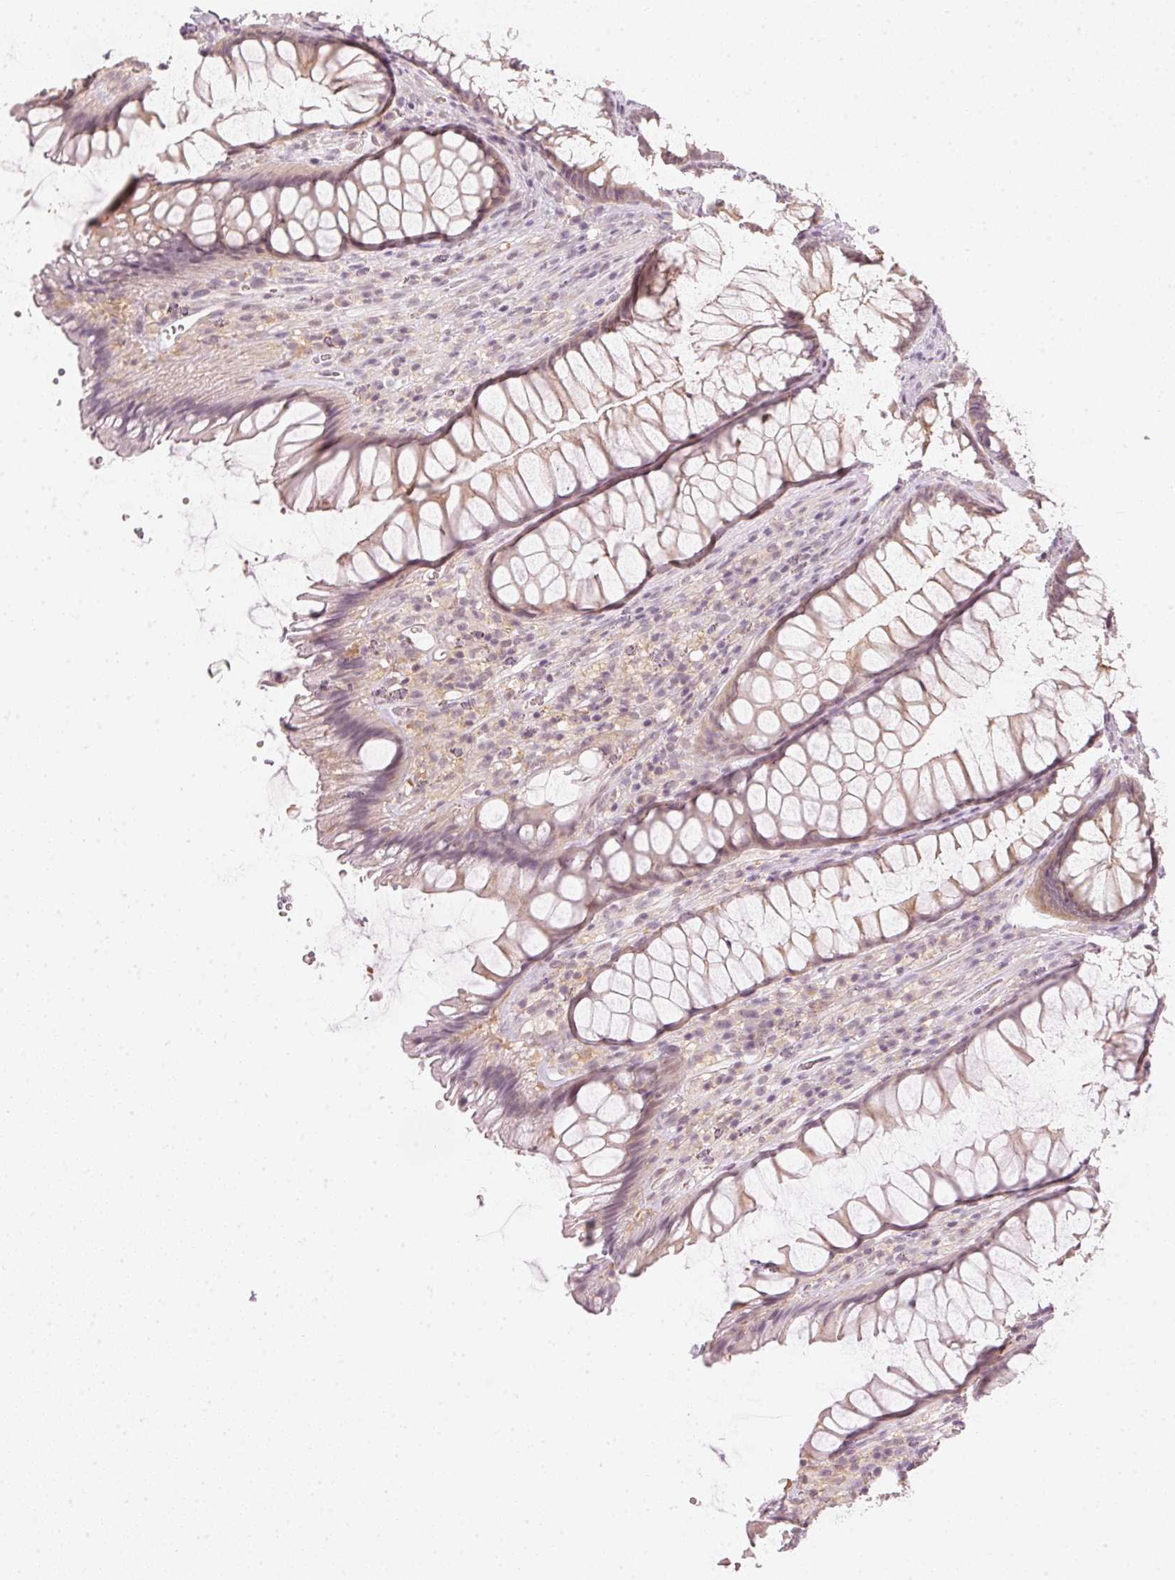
{"staining": {"intensity": "weak", "quantity": "25%-75%", "location": "cytoplasmic/membranous"}, "tissue": "rectum", "cell_type": "Glandular cells", "image_type": "normal", "snomed": [{"axis": "morphology", "description": "Normal tissue, NOS"}, {"axis": "topography", "description": "Rectum"}], "caption": "DAB (3,3'-diaminobenzidine) immunohistochemical staining of benign human rectum demonstrates weak cytoplasmic/membranous protein expression in approximately 25%-75% of glandular cells. The staining was performed using DAB, with brown indicating positive protein expression. Nuclei are stained blue with hematoxylin.", "gene": "KPRP", "patient": {"sex": "male", "age": 53}}